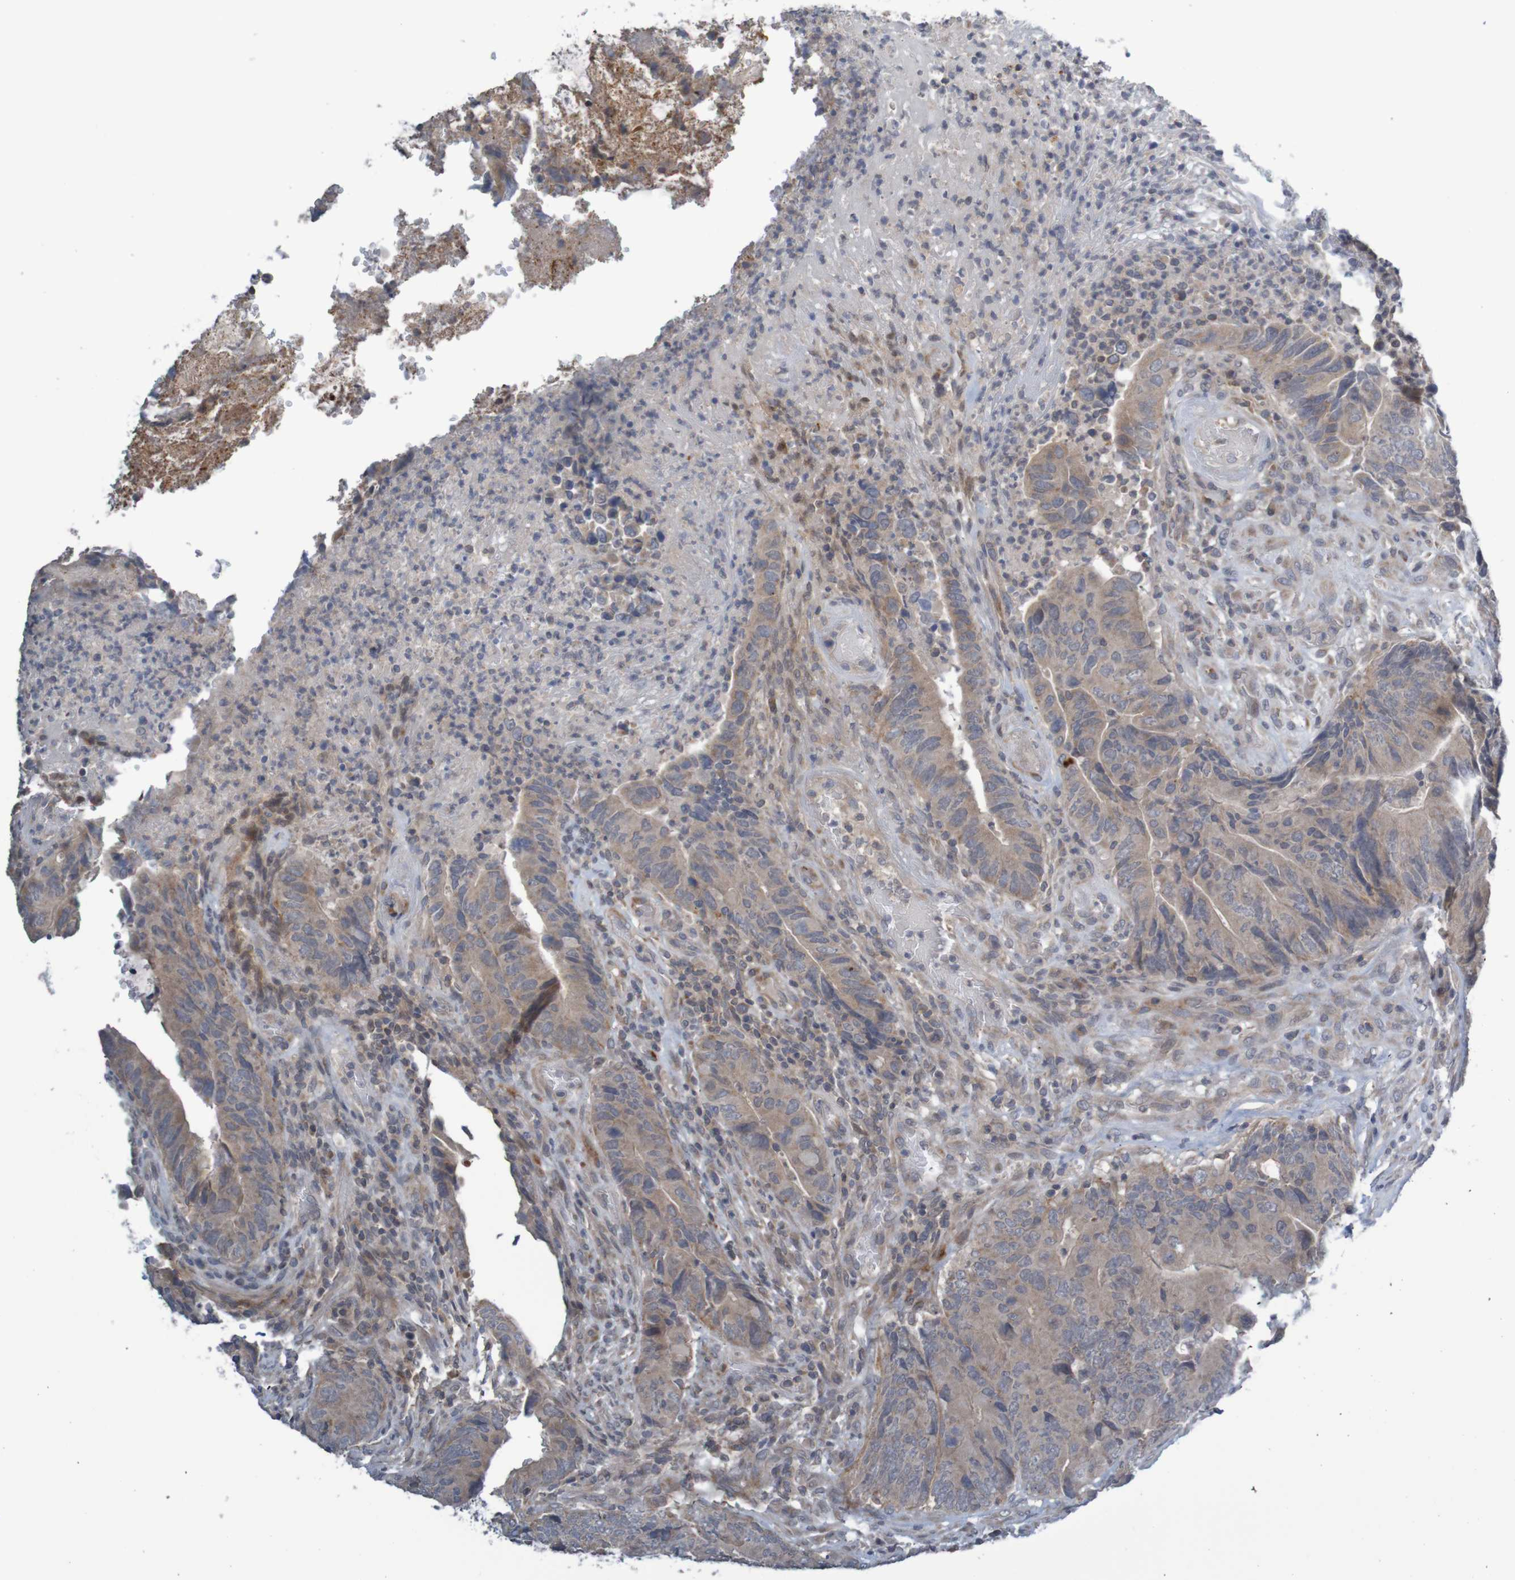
{"staining": {"intensity": "weak", "quantity": ">75%", "location": "cytoplasmic/membranous"}, "tissue": "colorectal cancer", "cell_type": "Tumor cells", "image_type": "cancer", "snomed": [{"axis": "morphology", "description": "Normal tissue, NOS"}, {"axis": "morphology", "description": "Adenocarcinoma, NOS"}, {"axis": "topography", "description": "Colon"}], "caption": "Colorectal cancer (adenocarcinoma) was stained to show a protein in brown. There is low levels of weak cytoplasmic/membranous staining in about >75% of tumor cells. (DAB IHC with brightfield microscopy, high magnification).", "gene": "ANKK1", "patient": {"sex": "male", "age": 56}}